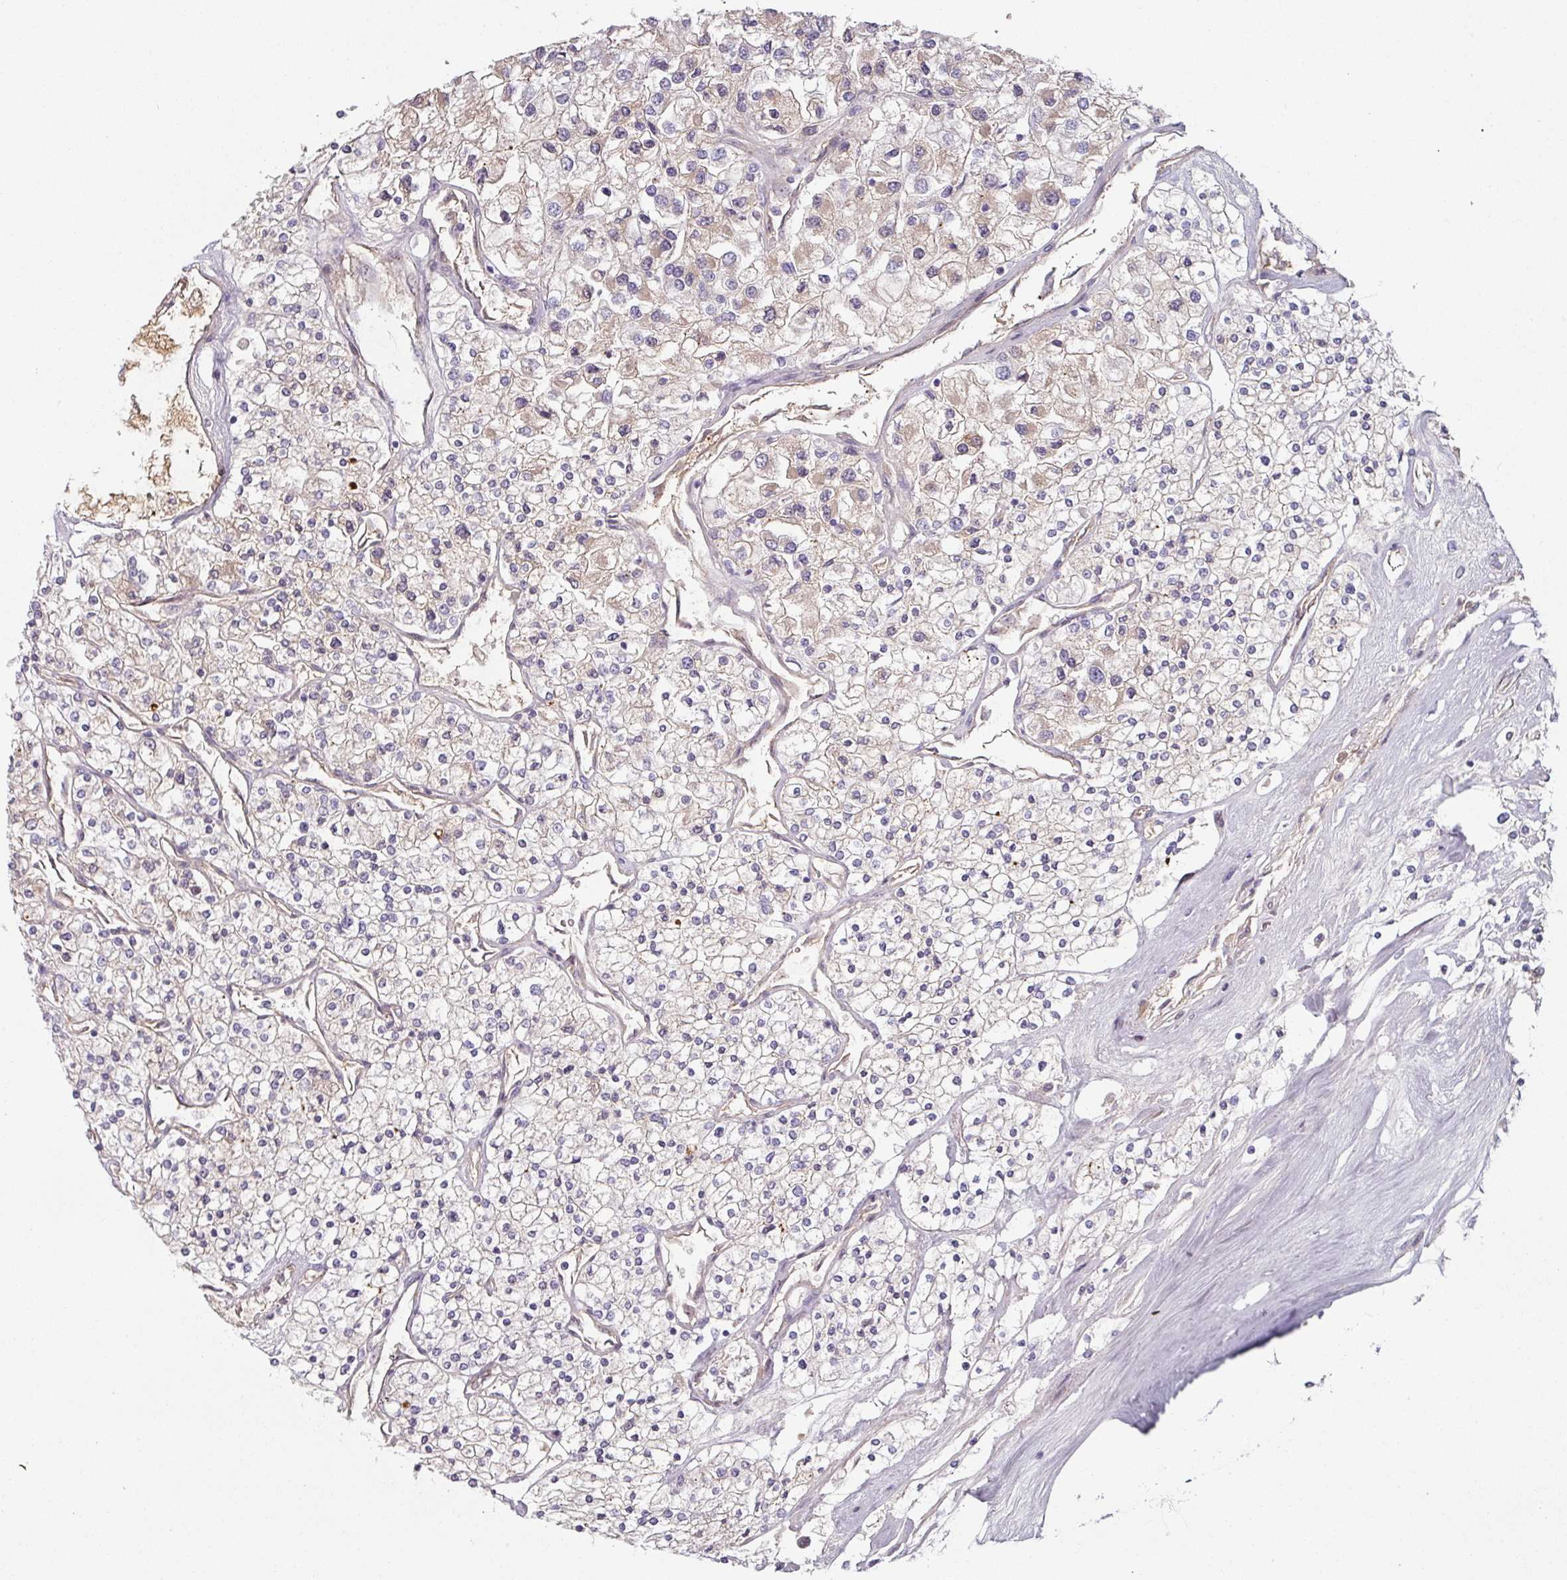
{"staining": {"intensity": "negative", "quantity": "none", "location": "none"}, "tissue": "renal cancer", "cell_type": "Tumor cells", "image_type": "cancer", "snomed": [{"axis": "morphology", "description": "Adenocarcinoma, NOS"}, {"axis": "topography", "description": "Kidney"}], "caption": "Protein analysis of renal cancer (adenocarcinoma) exhibits no significant staining in tumor cells.", "gene": "CEP78", "patient": {"sex": "male", "age": 80}}